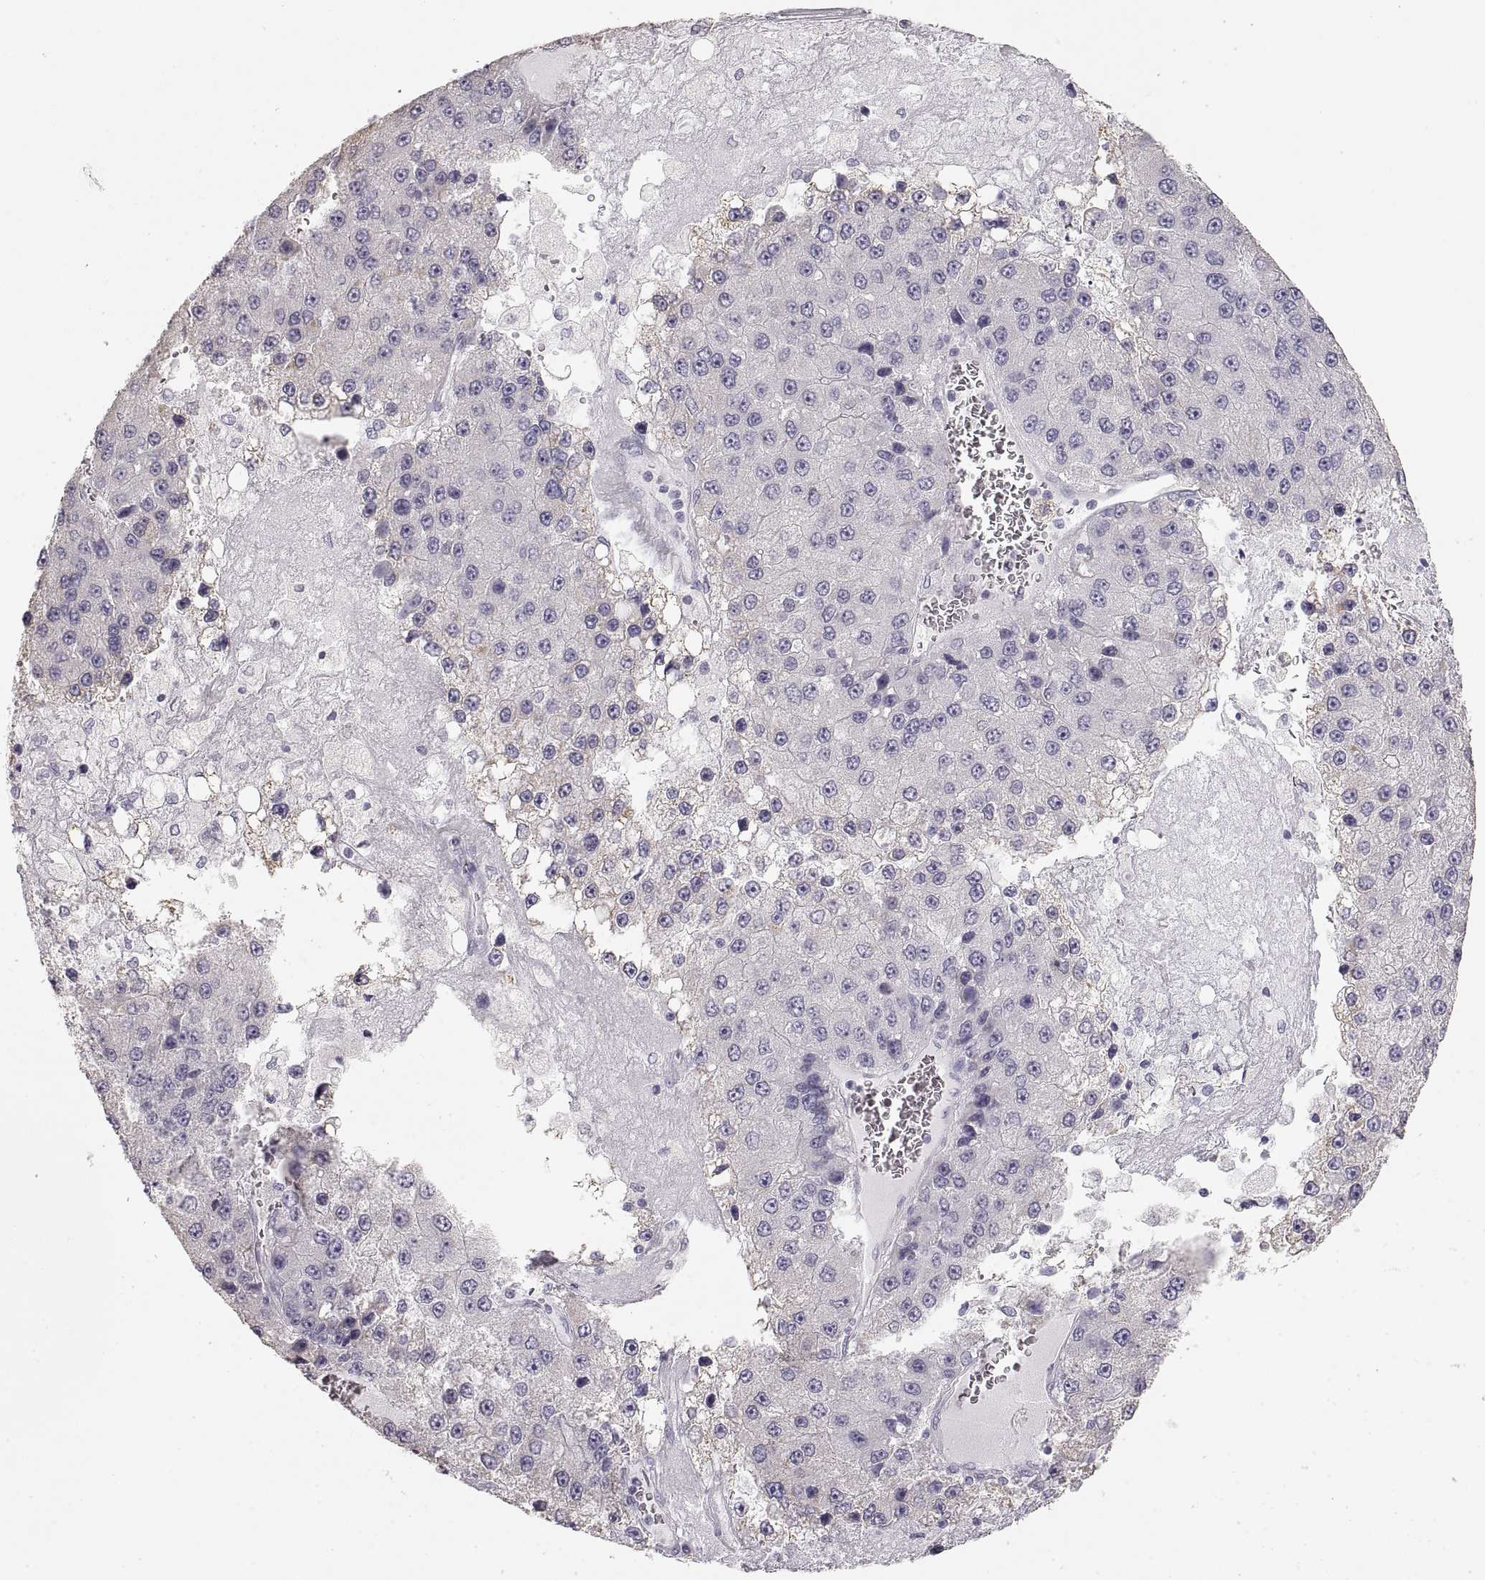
{"staining": {"intensity": "negative", "quantity": "none", "location": "none"}, "tissue": "liver cancer", "cell_type": "Tumor cells", "image_type": "cancer", "snomed": [{"axis": "morphology", "description": "Carcinoma, Hepatocellular, NOS"}, {"axis": "topography", "description": "Liver"}], "caption": "High power microscopy histopathology image of an immunohistochemistry (IHC) image of hepatocellular carcinoma (liver), revealing no significant staining in tumor cells.", "gene": "ZP3", "patient": {"sex": "female", "age": 73}}